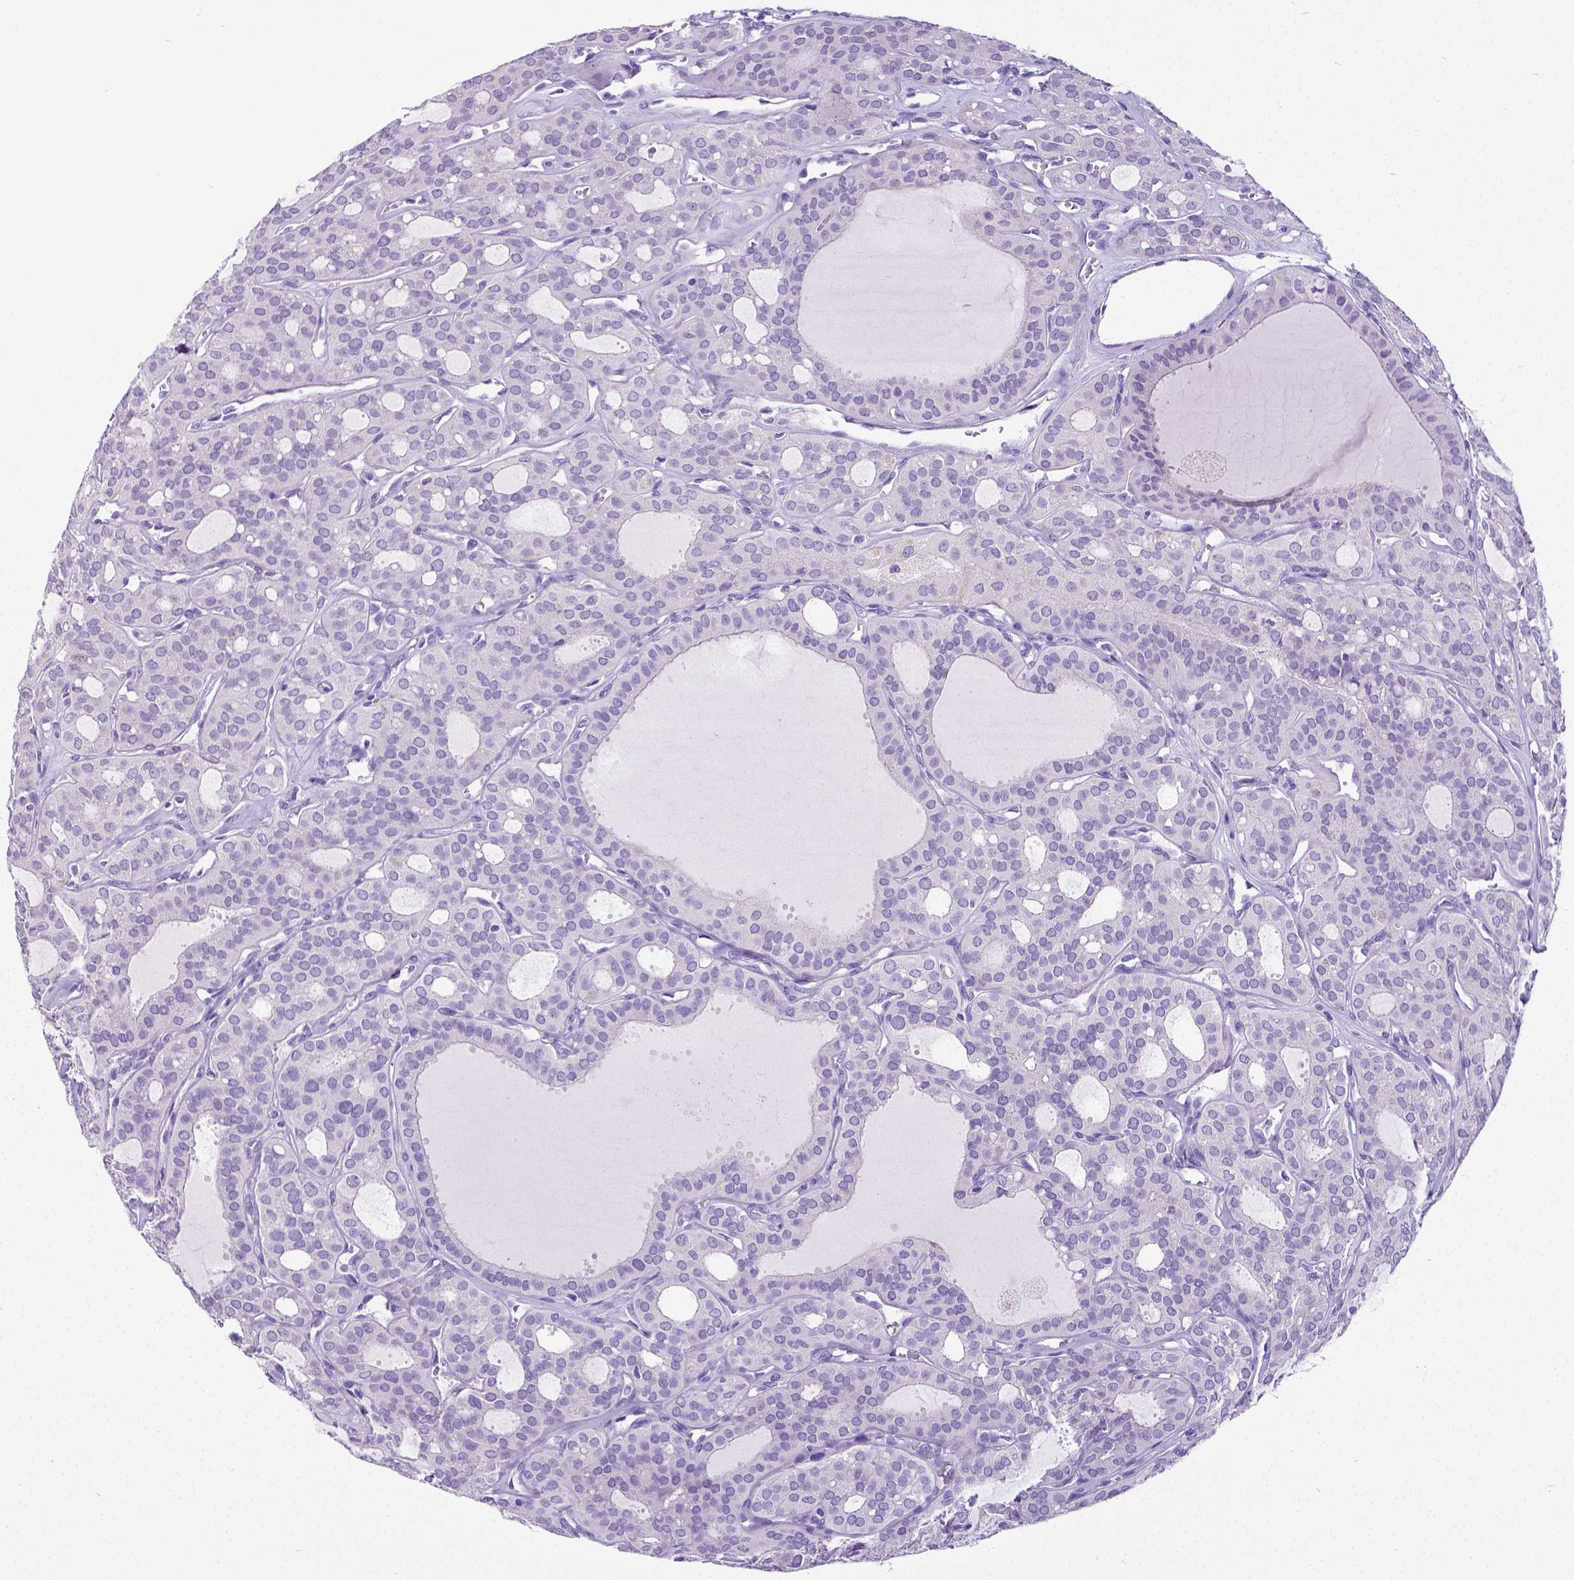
{"staining": {"intensity": "negative", "quantity": "none", "location": "none"}, "tissue": "thyroid cancer", "cell_type": "Tumor cells", "image_type": "cancer", "snomed": [{"axis": "morphology", "description": "Follicular adenoma carcinoma, NOS"}, {"axis": "topography", "description": "Thyroid gland"}], "caption": "Image shows no significant protein staining in tumor cells of thyroid follicular adenoma carcinoma. Nuclei are stained in blue.", "gene": "SATB2", "patient": {"sex": "male", "age": 75}}